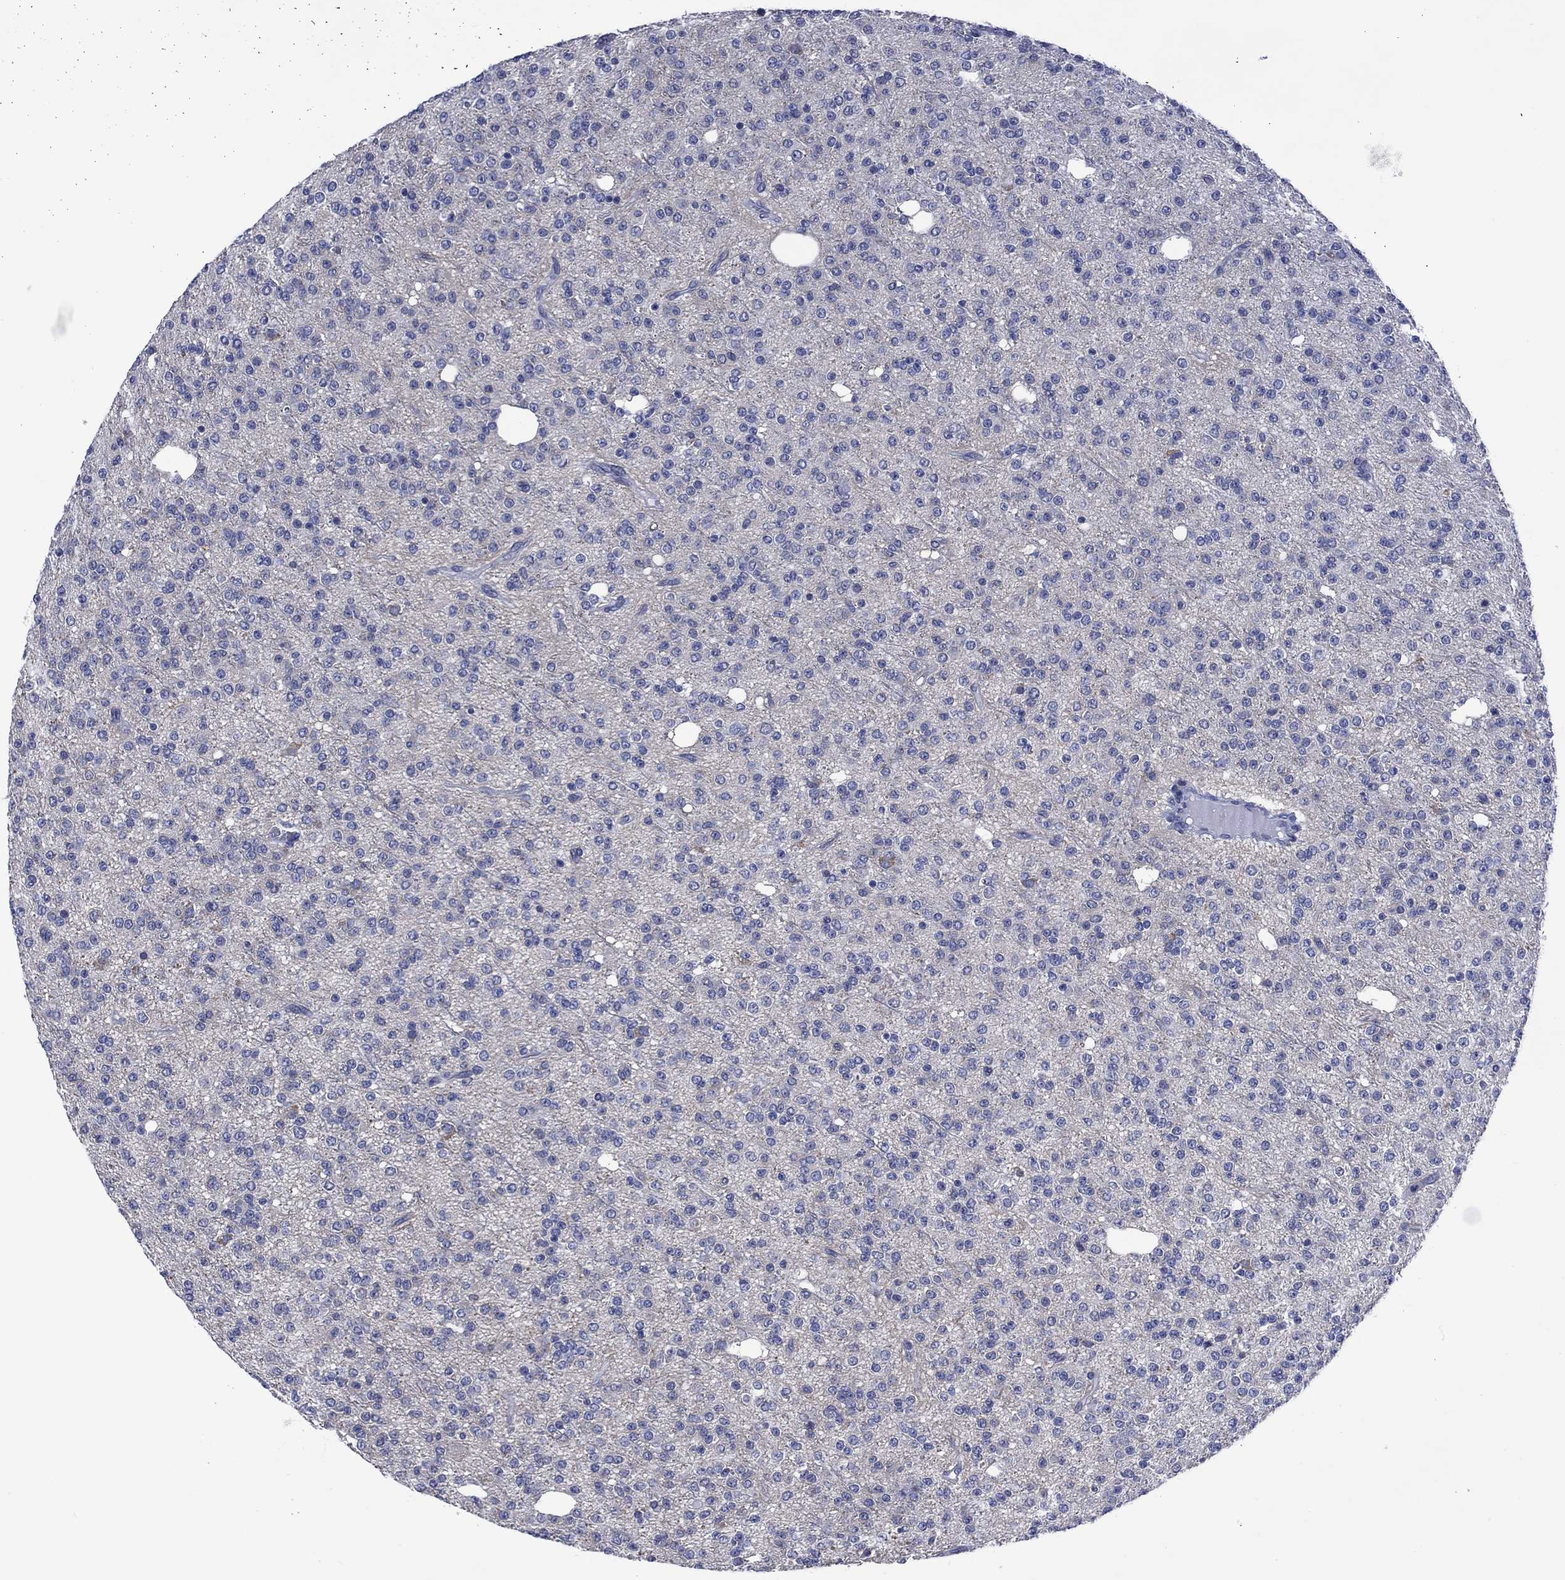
{"staining": {"intensity": "negative", "quantity": "none", "location": "none"}, "tissue": "glioma", "cell_type": "Tumor cells", "image_type": "cancer", "snomed": [{"axis": "morphology", "description": "Glioma, malignant, Low grade"}, {"axis": "topography", "description": "Brain"}], "caption": "Immunohistochemistry image of glioma stained for a protein (brown), which reveals no positivity in tumor cells.", "gene": "USP26", "patient": {"sex": "male", "age": 27}}